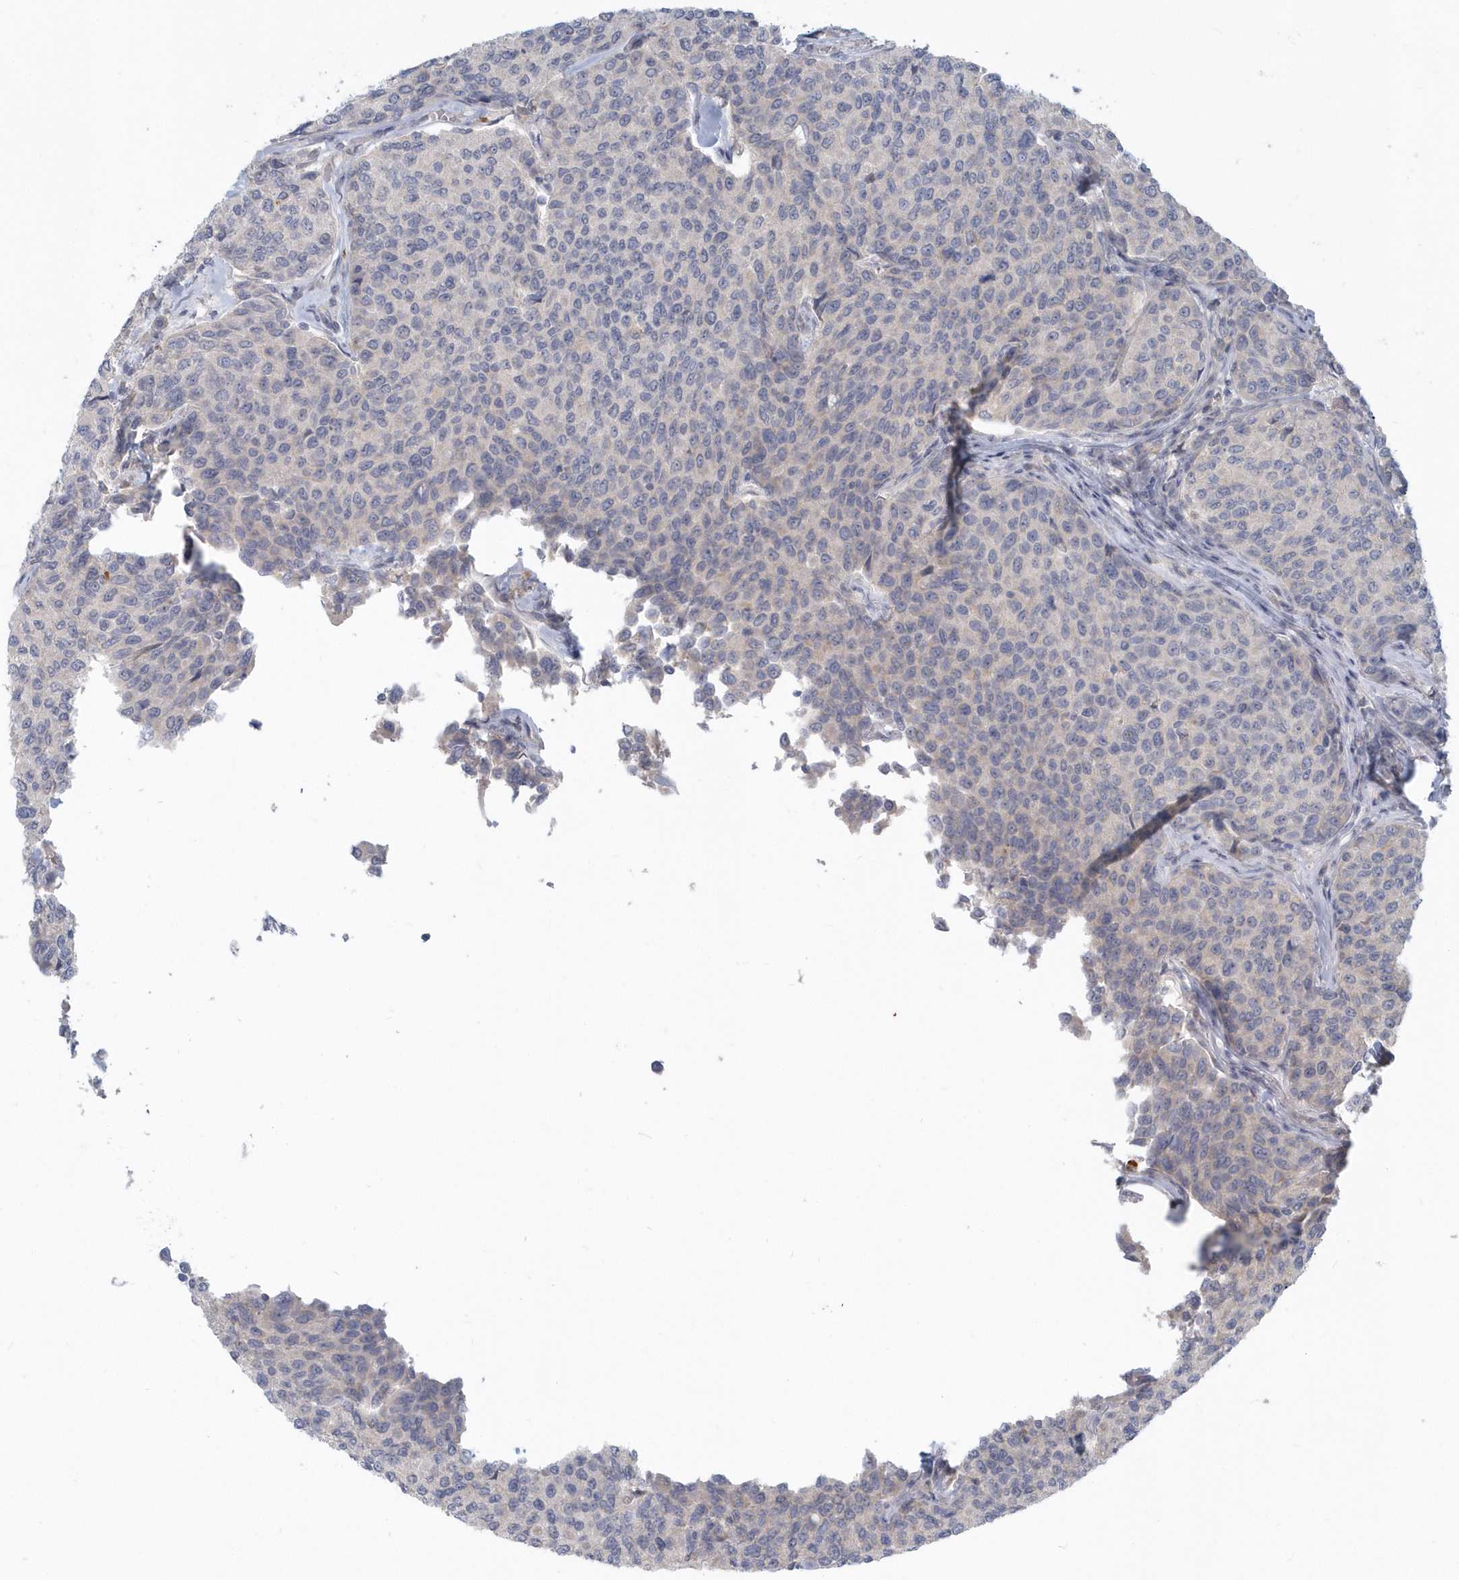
{"staining": {"intensity": "negative", "quantity": "none", "location": "none"}, "tissue": "breast cancer", "cell_type": "Tumor cells", "image_type": "cancer", "snomed": [{"axis": "morphology", "description": "Duct carcinoma"}, {"axis": "topography", "description": "Breast"}], "caption": "This is an immunohistochemistry micrograph of human breast cancer (infiltrating ductal carcinoma). There is no expression in tumor cells.", "gene": "NAPB", "patient": {"sex": "female", "age": 55}}